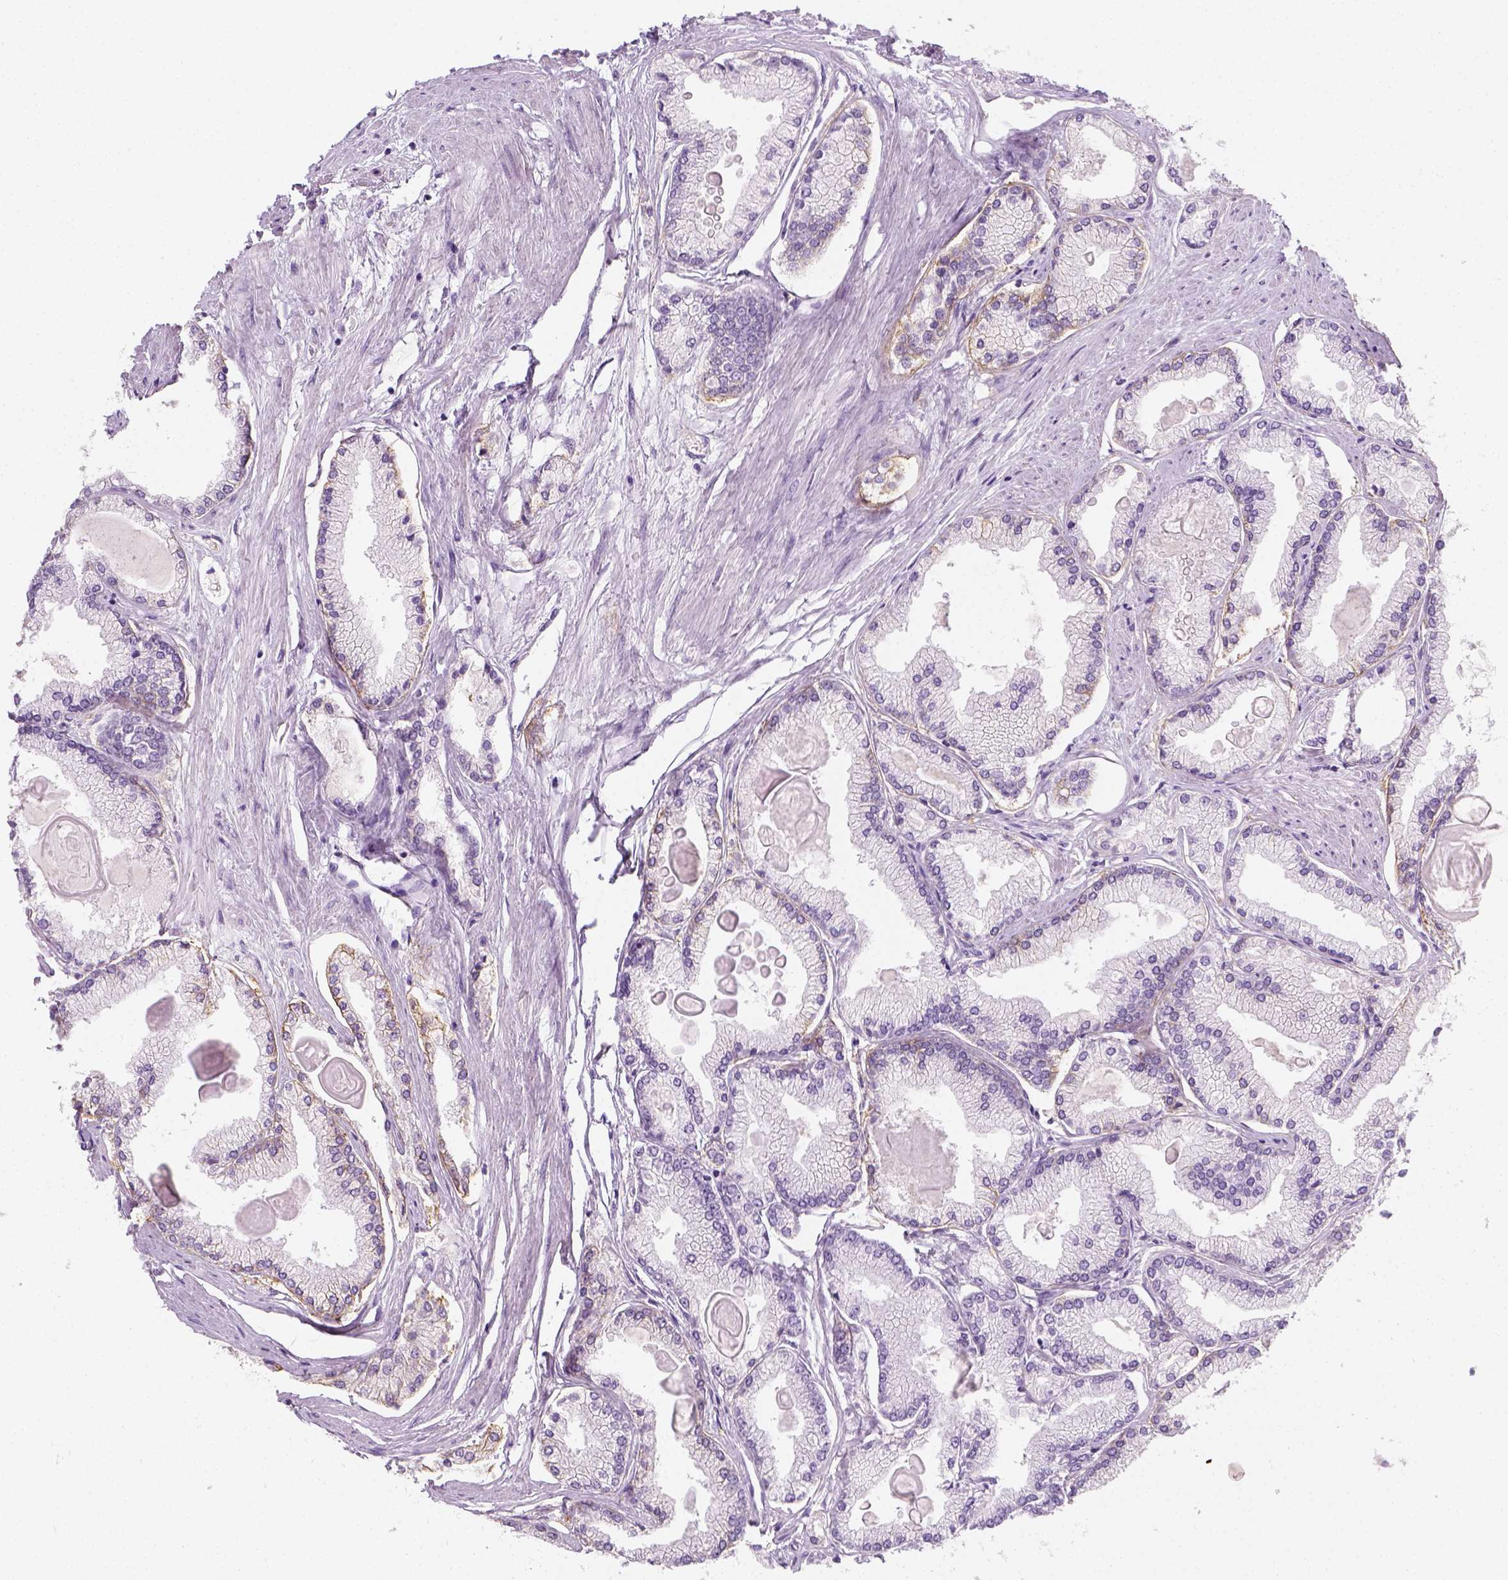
{"staining": {"intensity": "negative", "quantity": "none", "location": "none"}, "tissue": "prostate cancer", "cell_type": "Tumor cells", "image_type": "cancer", "snomed": [{"axis": "morphology", "description": "Adenocarcinoma, High grade"}, {"axis": "topography", "description": "Prostate"}], "caption": "Tumor cells show no significant protein expression in high-grade adenocarcinoma (prostate). (DAB IHC visualized using brightfield microscopy, high magnification).", "gene": "AQP3", "patient": {"sex": "male", "age": 68}}